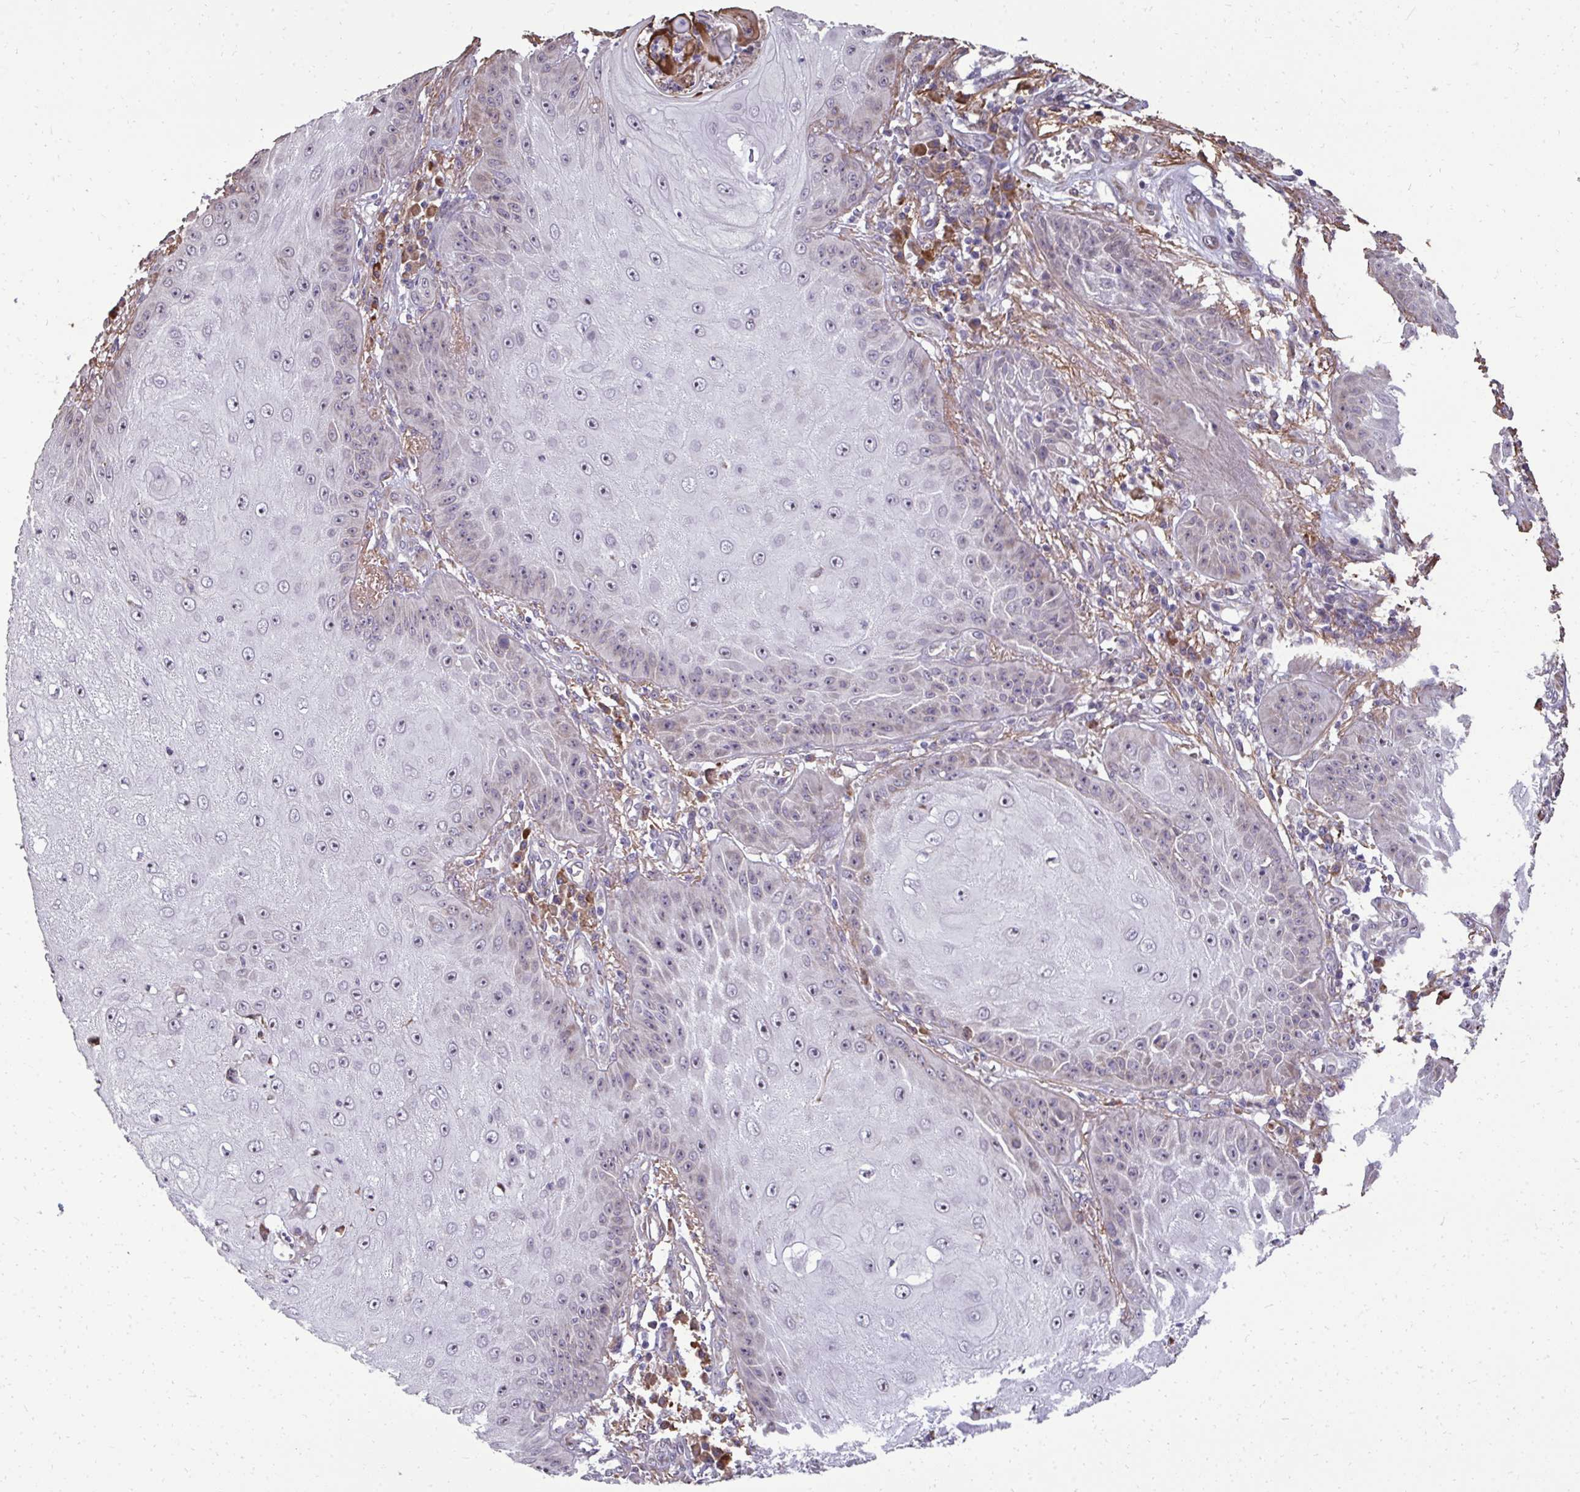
{"staining": {"intensity": "negative", "quantity": "none", "location": "none"}, "tissue": "skin cancer", "cell_type": "Tumor cells", "image_type": "cancer", "snomed": [{"axis": "morphology", "description": "Squamous cell carcinoma, NOS"}, {"axis": "topography", "description": "Skin"}], "caption": "Human skin squamous cell carcinoma stained for a protein using immunohistochemistry (IHC) shows no expression in tumor cells.", "gene": "FIBCD1", "patient": {"sex": "male", "age": 70}}